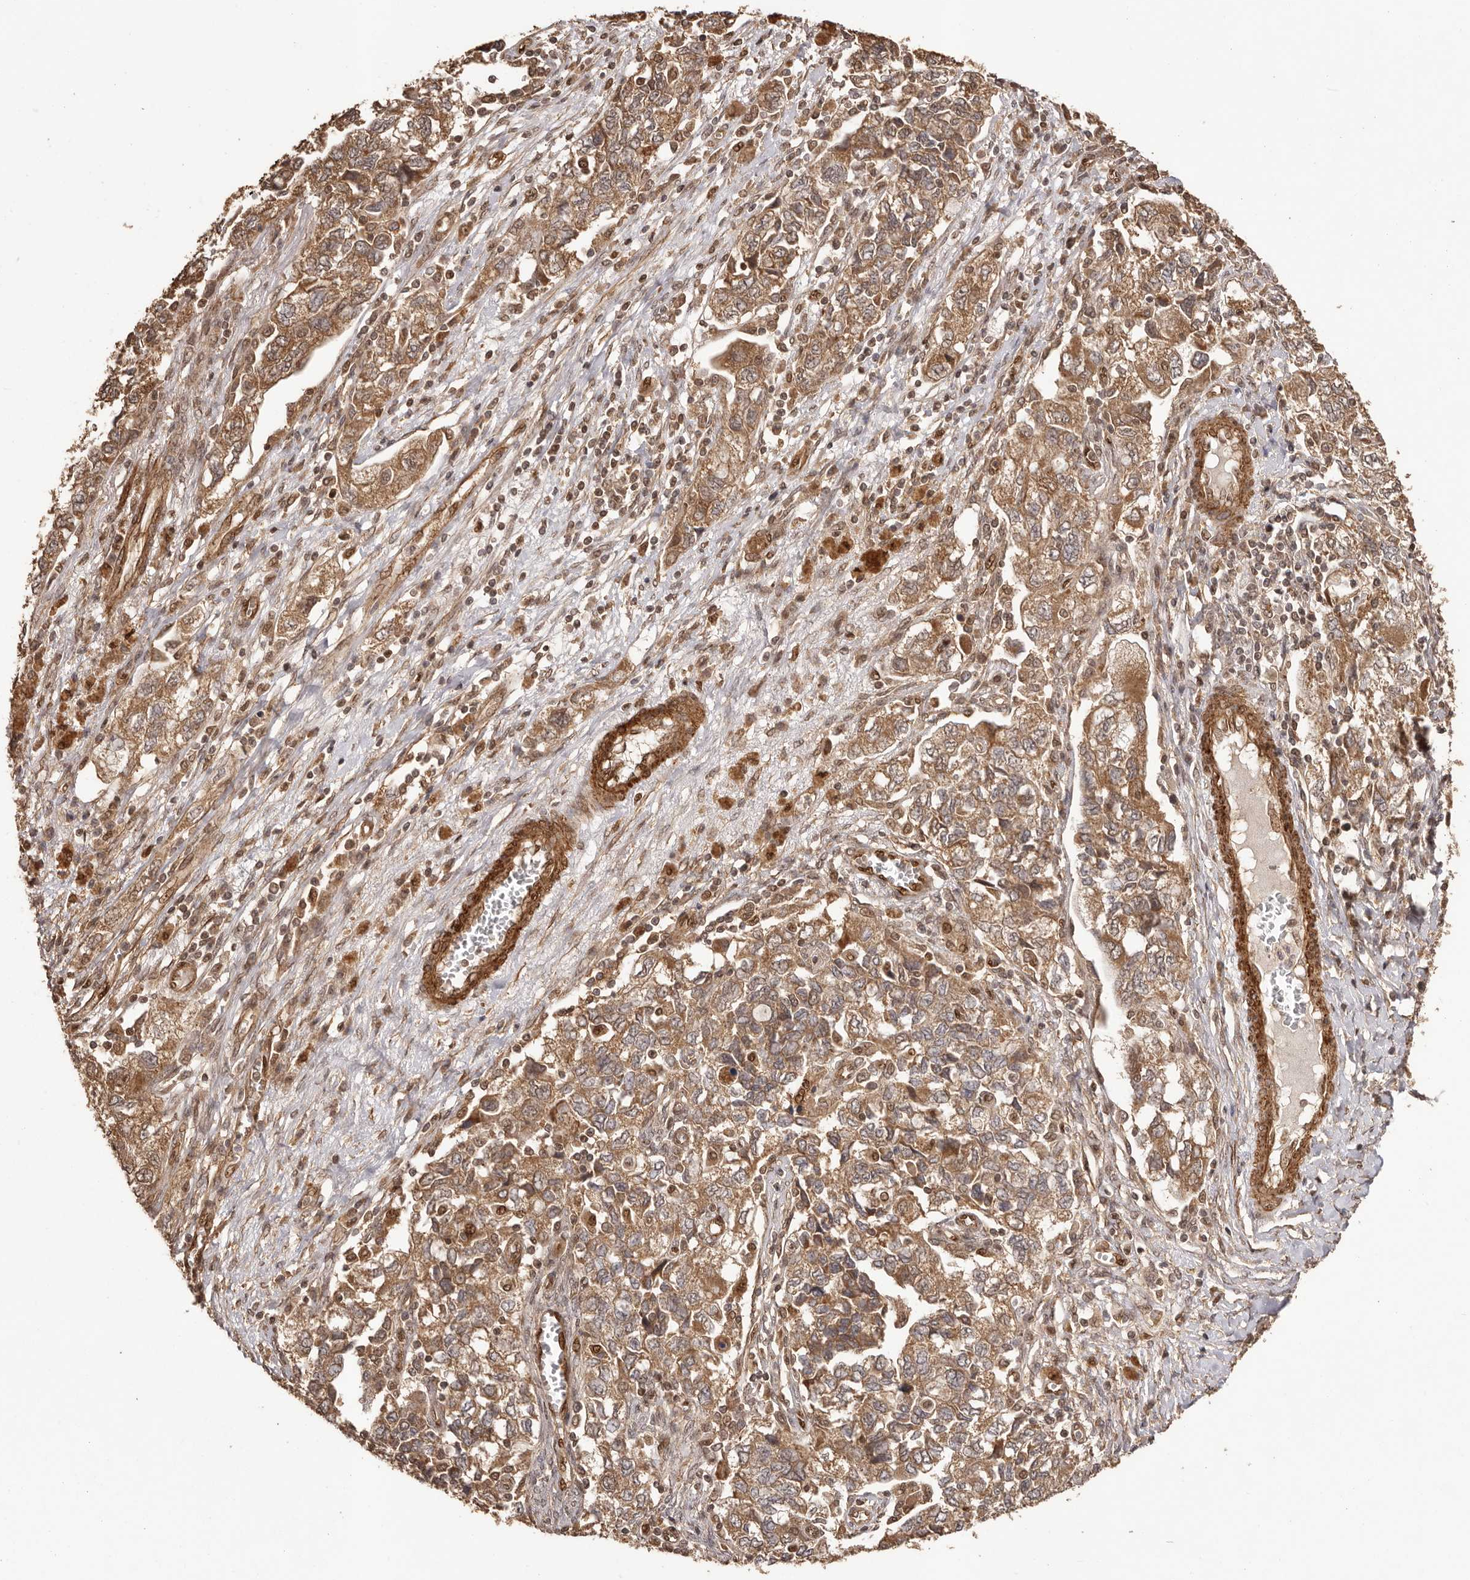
{"staining": {"intensity": "moderate", "quantity": ">75%", "location": "cytoplasmic/membranous"}, "tissue": "ovarian cancer", "cell_type": "Tumor cells", "image_type": "cancer", "snomed": [{"axis": "morphology", "description": "Carcinoma, NOS"}, {"axis": "morphology", "description": "Cystadenocarcinoma, serous, NOS"}, {"axis": "topography", "description": "Ovary"}], "caption": "Immunohistochemical staining of human ovarian serous cystadenocarcinoma reveals moderate cytoplasmic/membranous protein positivity in approximately >75% of tumor cells.", "gene": "UBR2", "patient": {"sex": "female", "age": 69}}